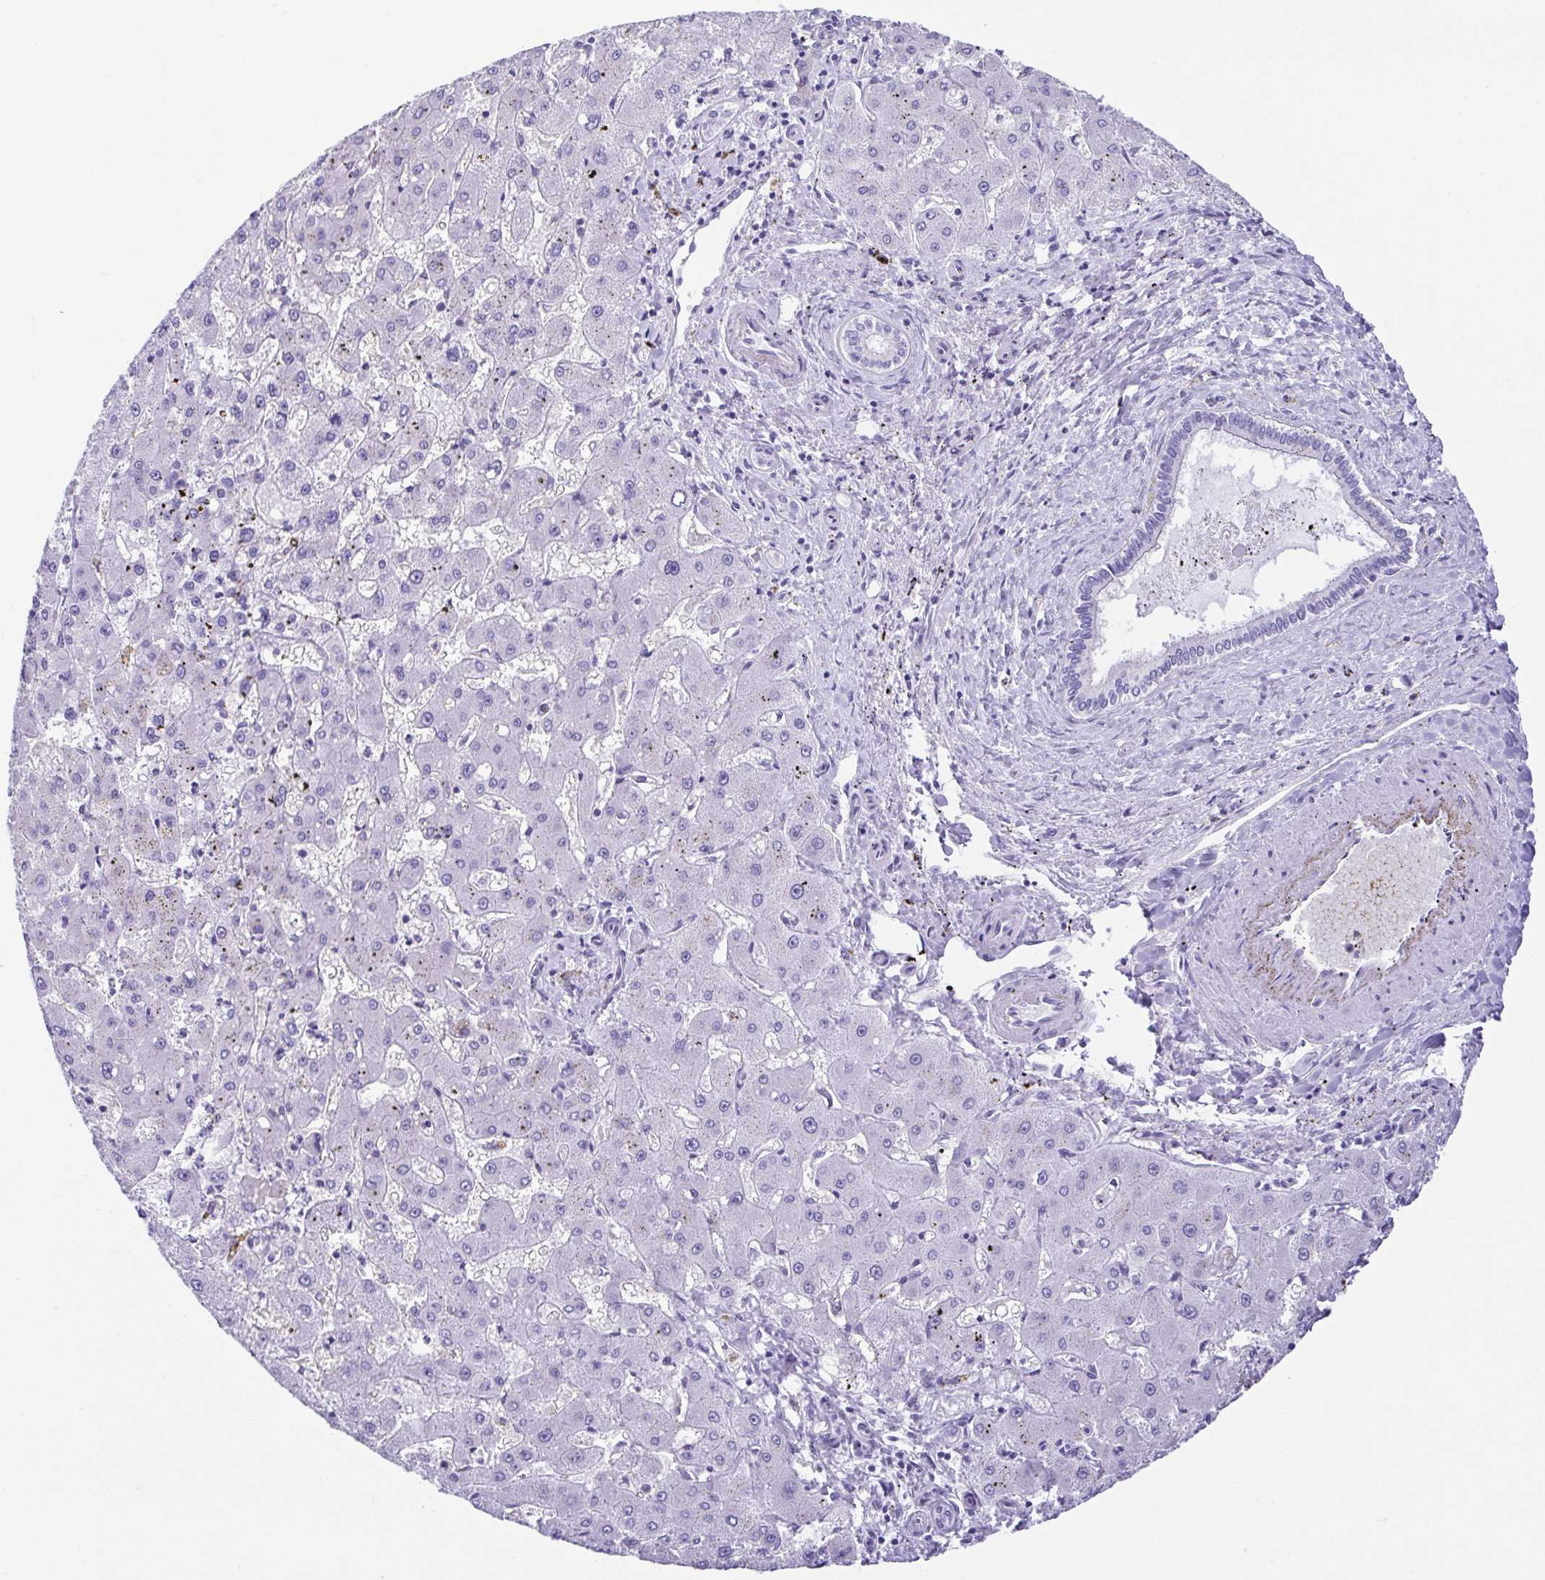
{"staining": {"intensity": "negative", "quantity": "none", "location": "none"}, "tissue": "liver cancer", "cell_type": "Tumor cells", "image_type": "cancer", "snomed": [{"axis": "morphology", "description": "Carcinoma, Hepatocellular, NOS"}, {"axis": "topography", "description": "Liver"}], "caption": "High magnification brightfield microscopy of hepatocellular carcinoma (liver) stained with DAB (brown) and counterstained with hematoxylin (blue): tumor cells show no significant positivity.", "gene": "LUZP4", "patient": {"sex": "male", "age": 67}}